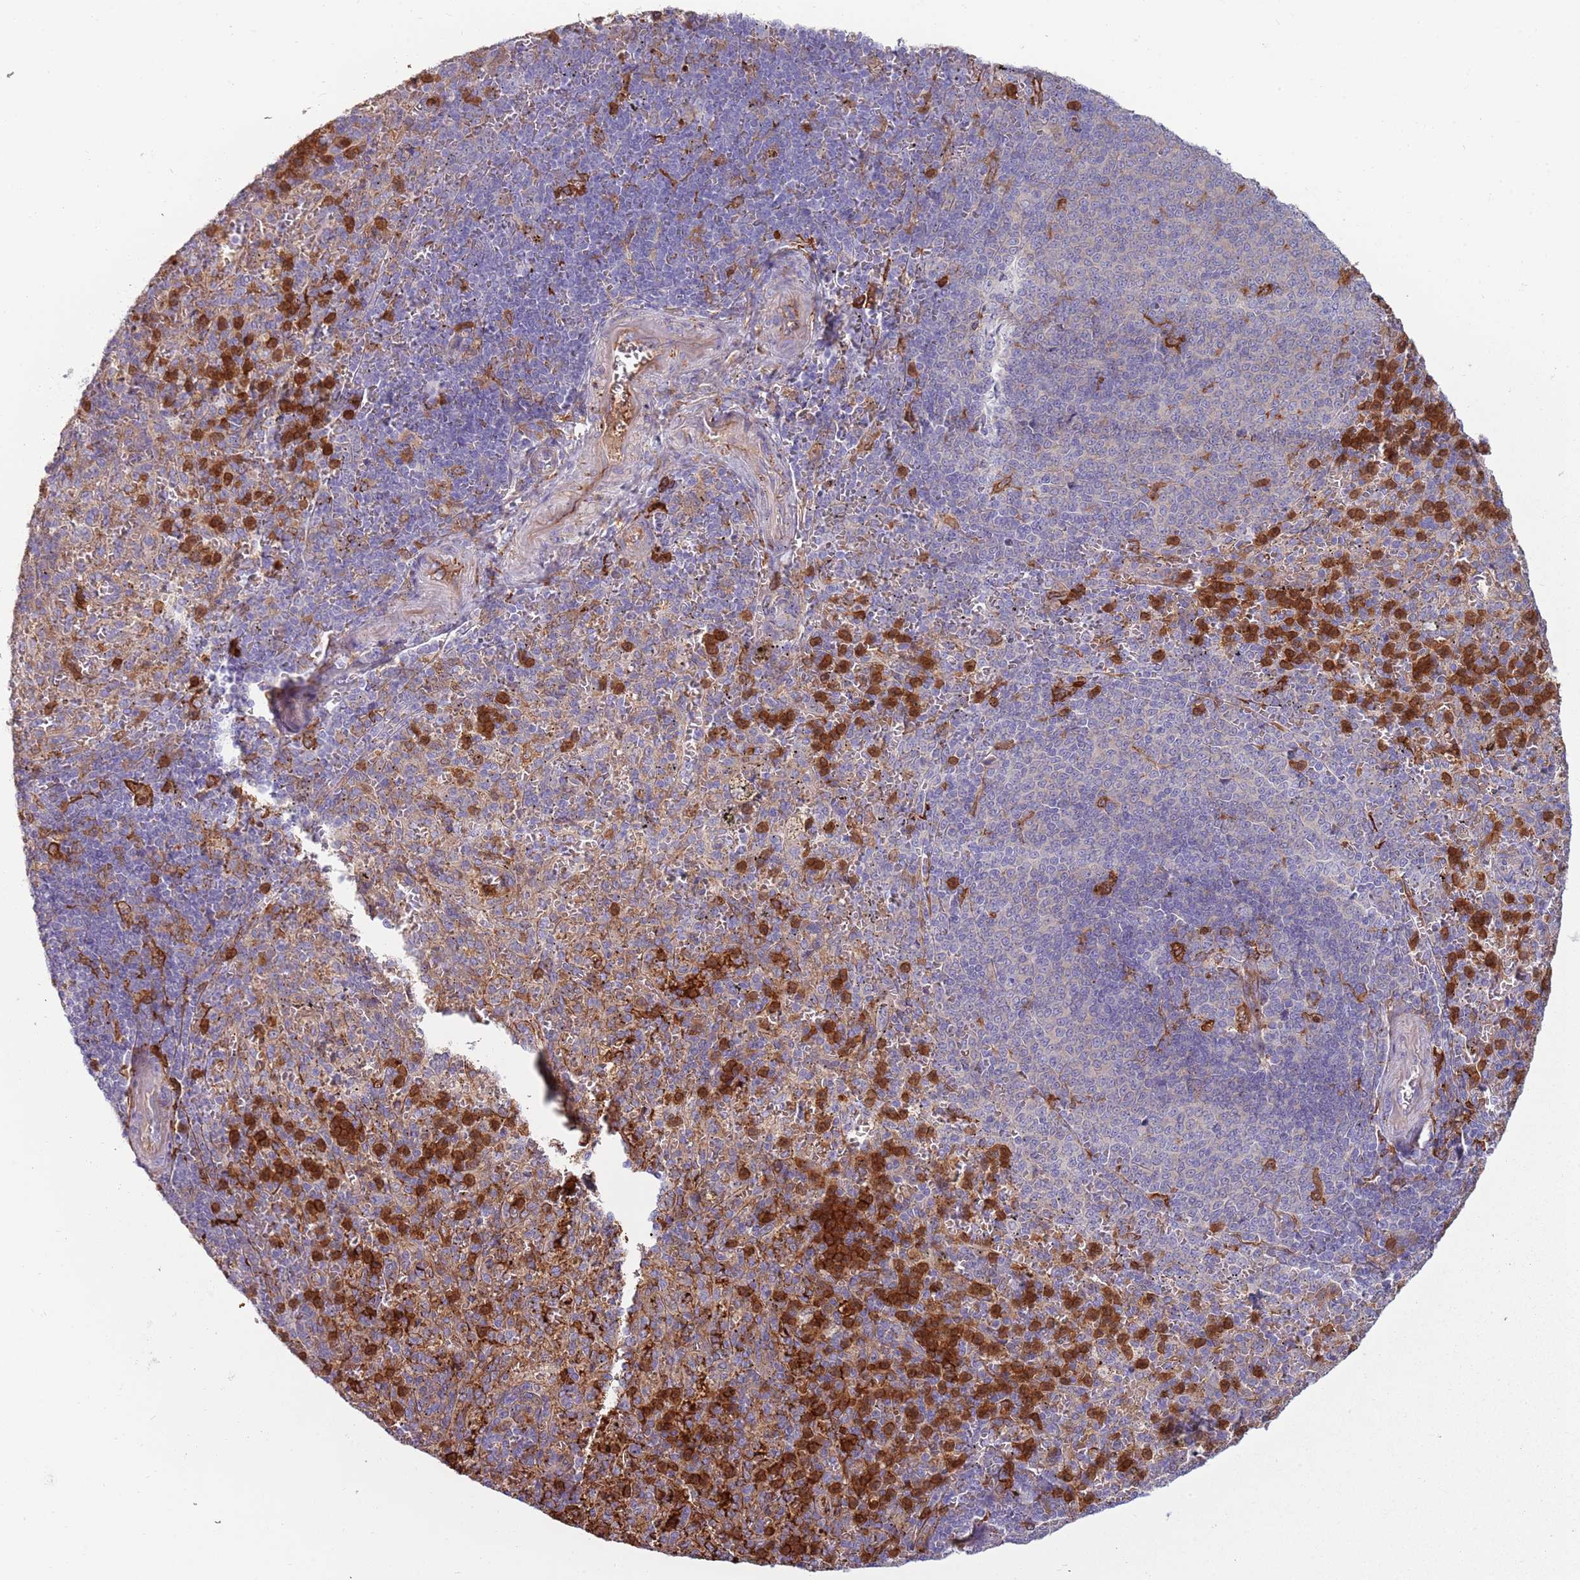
{"staining": {"intensity": "strong", "quantity": "<25%", "location": "cytoplasmic/membranous"}, "tissue": "spleen", "cell_type": "Cells in red pulp", "image_type": "normal", "snomed": [{"axis": "morphology", "description": "Normal tissue, NOS"}, {"axis": "topography", "description": "Spleen"}], "caption": "This is an image of immunohistochemistry staining of normal spleen, which shows strong positivity in the cytoplasmic/membranous of cells in red pulp.", "gene": "NADK", "patient": {"sex": "female", "age": 21}}